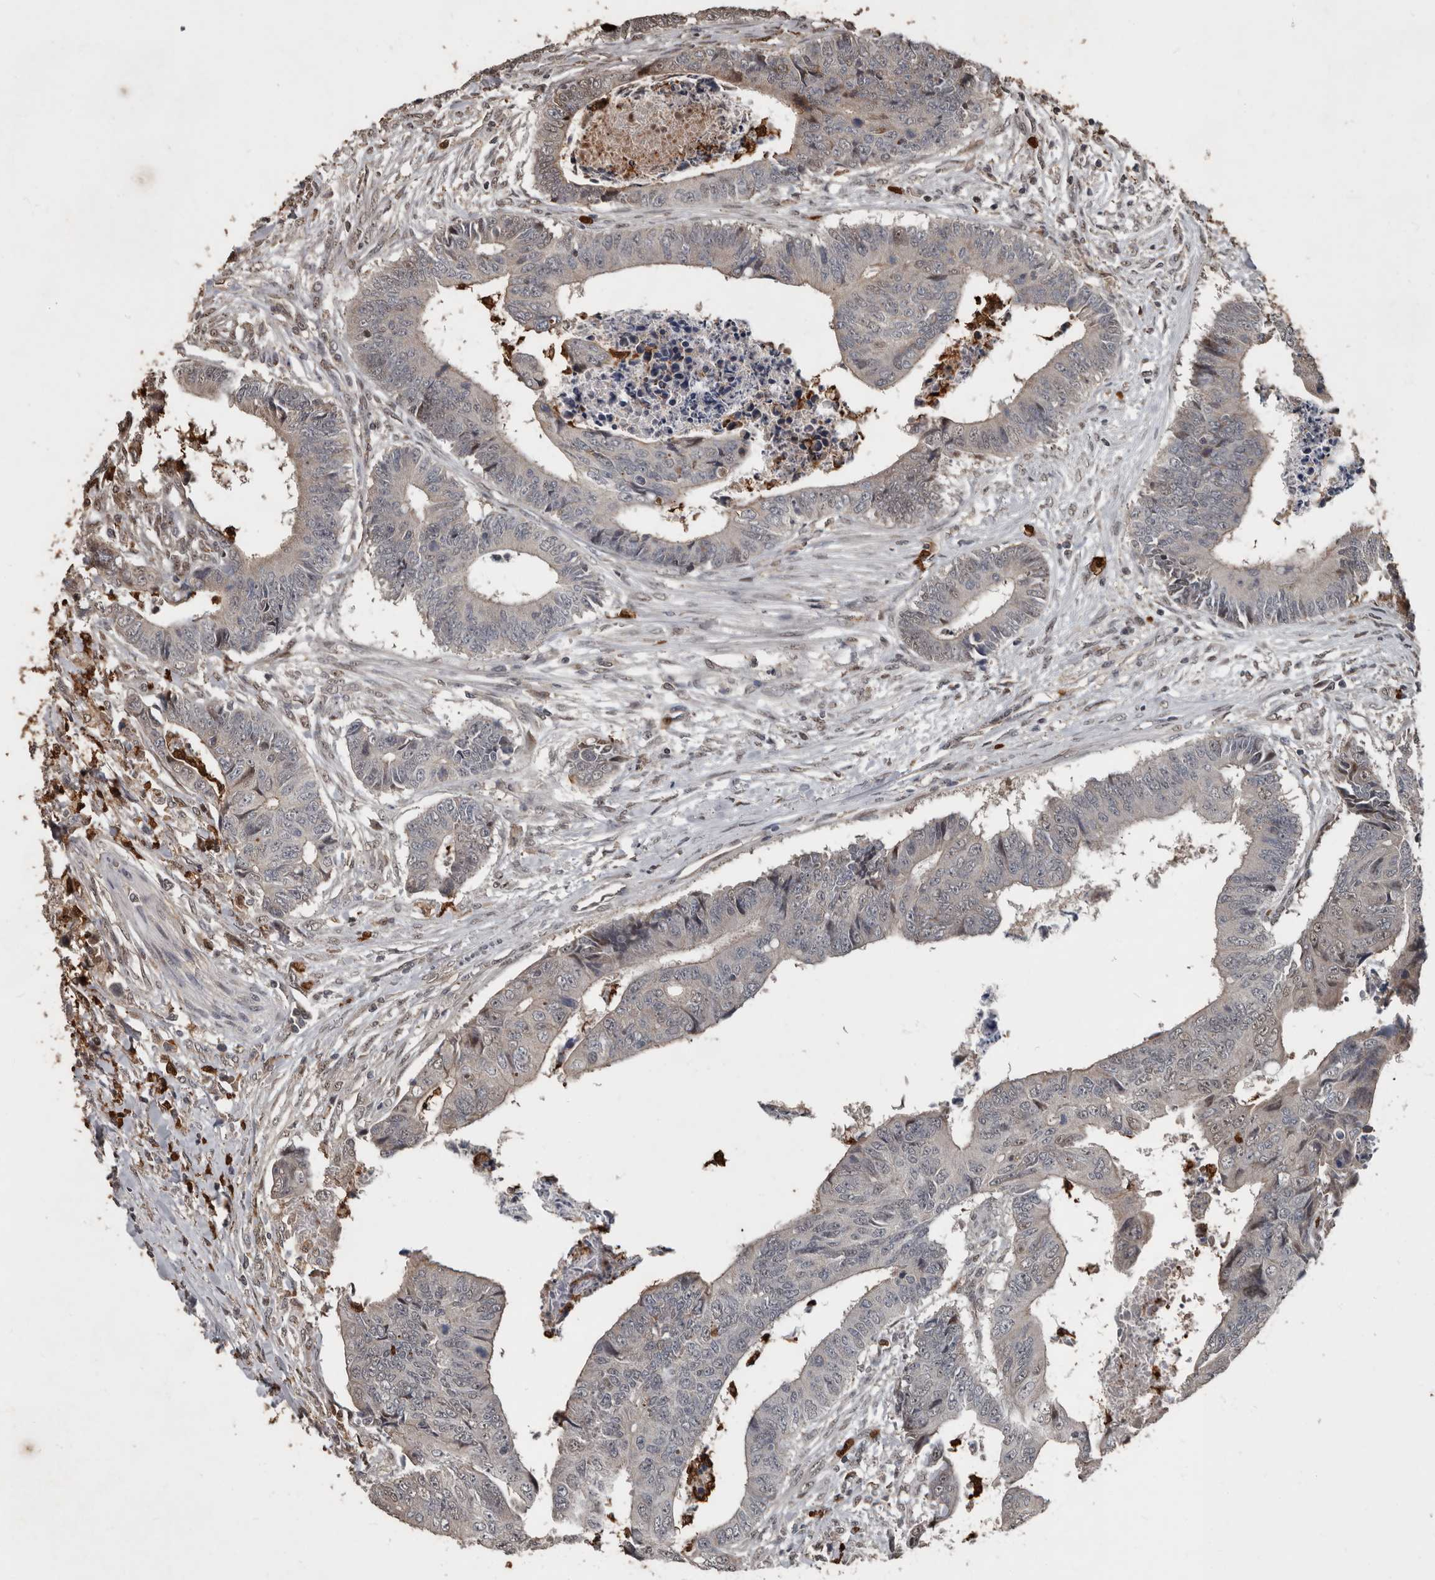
{"staining": {"intensity": "weak", "quantity": "<25%", "location": "cytoplasmic/membranous,nuclear"}, "tissue": "colorectal cancer", "cell_type": "Tumor cells", "image_type": "cancer", "snomed": [{"axis": "morphology", "description": "Adenocarcinoma, NOS"}, {"axis": "topography", "description": "Rectum"}], "caption": "Immunohistochemistry (IHC) histopathology image of neoplastic tissue: colorectal cancer stained with DAB shows no significant protein expression in tumor cells. (IHC, brightfield microscopy, high magnification).", "gene": "FSBP", "patient": {"sex": "male", "age": 84}}